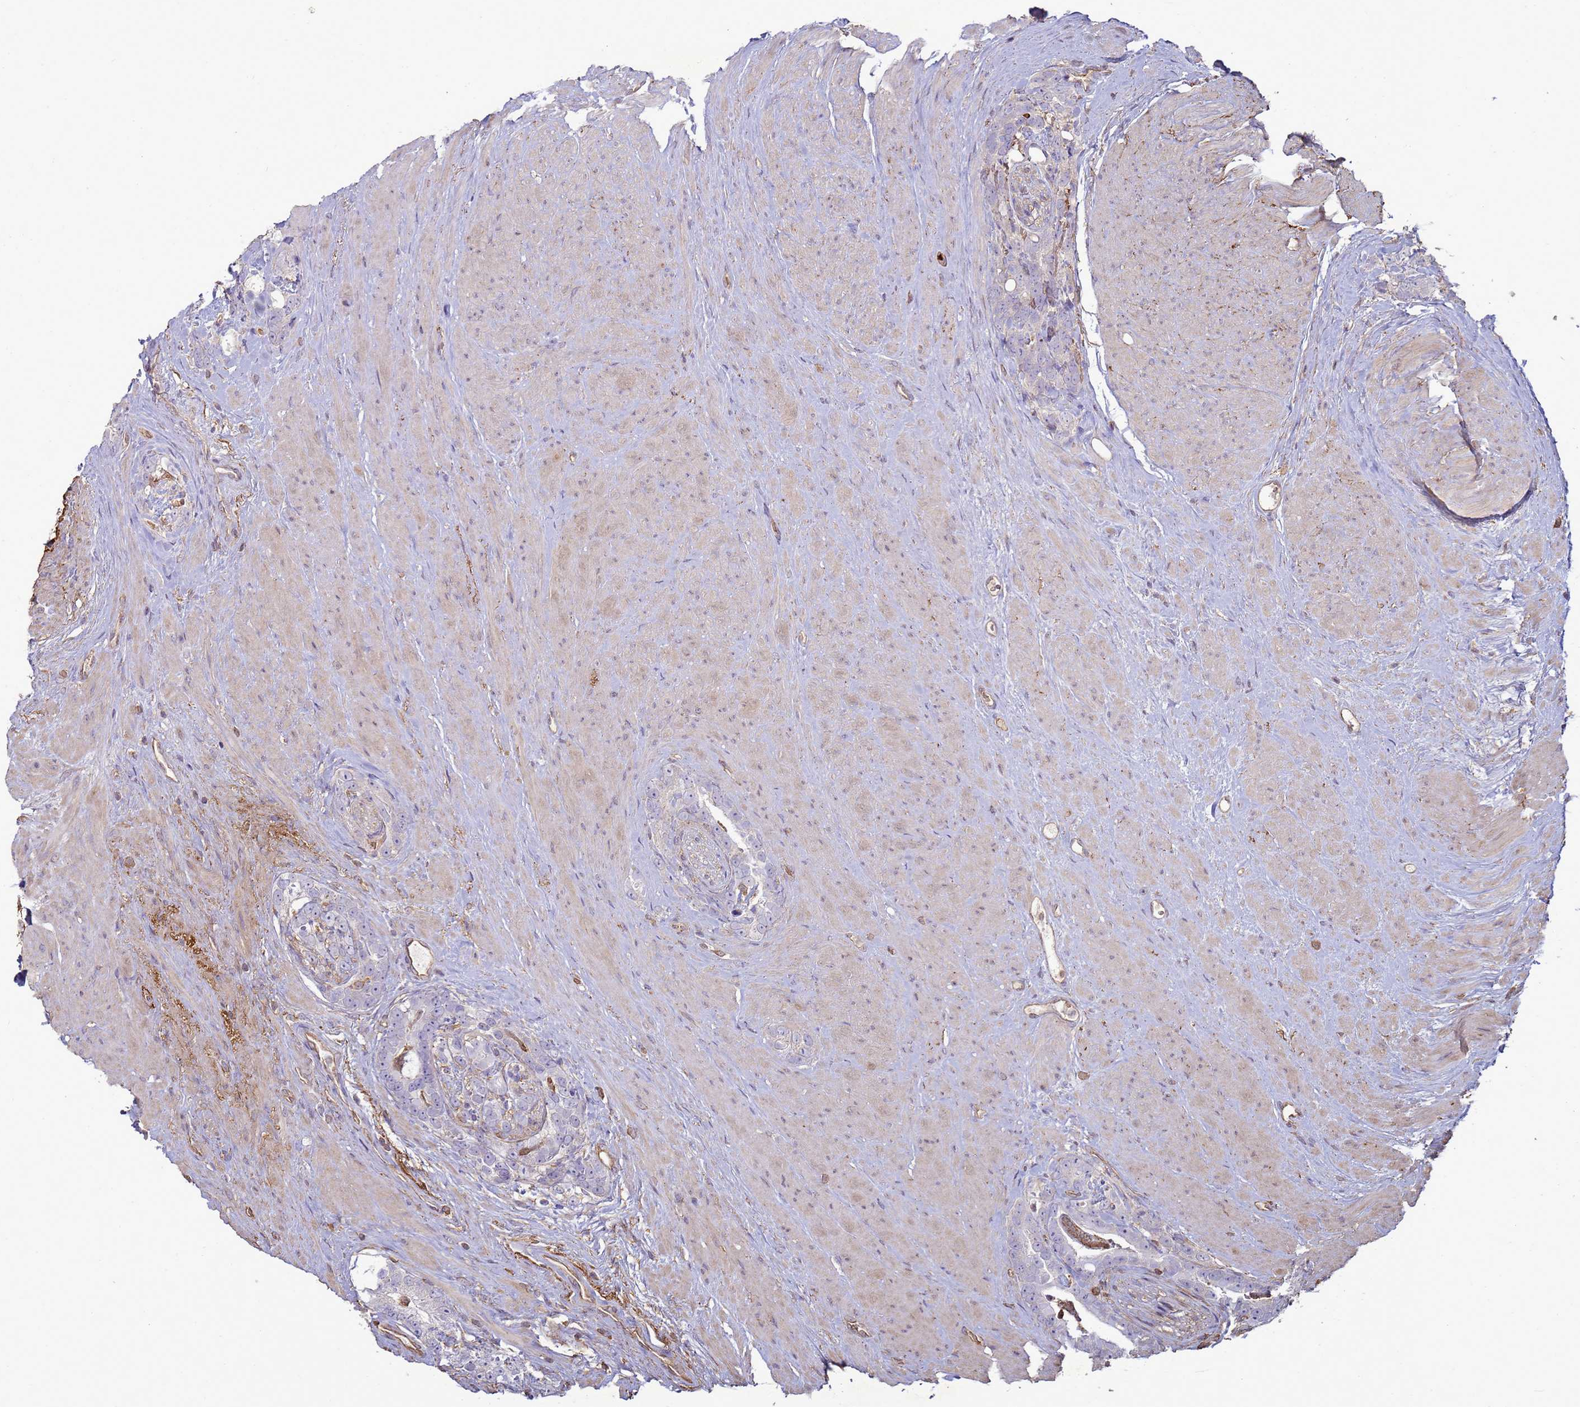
{"staining": {"intensity": "negative", "quantity": "none", "location": "none"}, "tissue": "prostate cancer", "cell_type": "Tumor cells", "image_type": "cancer", "snomed": [{"axis": "morphology", "description": "Adenocarcinoma, High grade"}, {"axis": "topography", "description": "Prostate"}], "caption": "Human prostate cancer (high-grade adenocarcinoma) stained for a protein using immunohistochemistry (IHC) reveals no positivity in tumor cells.", "gene": "SGIP1", "patient": {"sex": "male", "age": 74}}